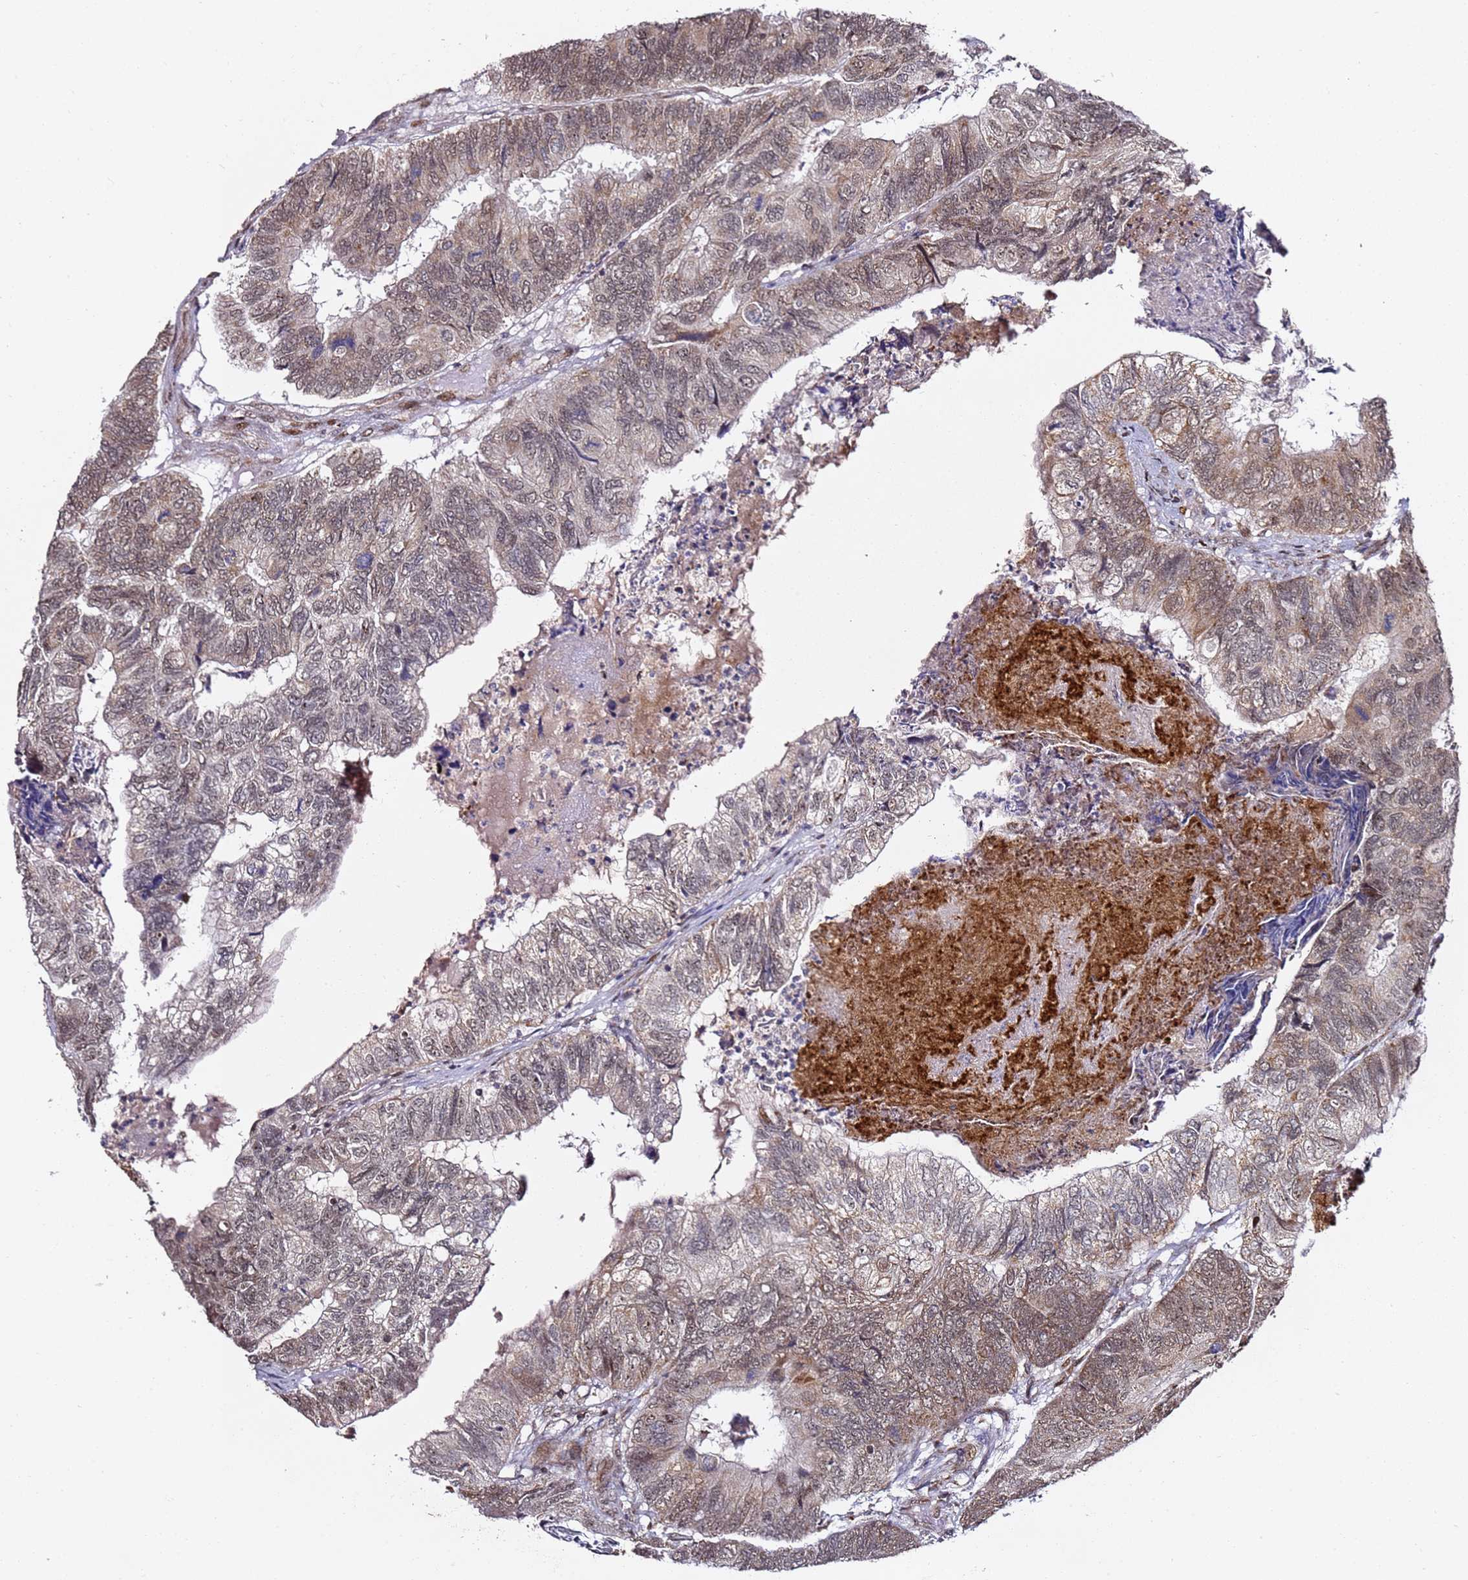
{"staining": {"intensity": "moderate", "quantity": "25%-75%", "location": "cytoplasmic/membranous,nuclear"}, "tissue": "colorectal cancer", "cell_type": "Tumor cells", "image_type": "cancer", "snomed": [{"axis": "morphology", "description": "Adenocarcinoma, NOS"}, {"axis": "topography", "description": "Colon"}], "caption": "Protein staining of colorectal adenocarcinoma tissue displays moderate cytoplasmic/membranous and nuclear staining in about 25%-75% of tumor cells.", "gene": "TP53AIP1", "patient": {"sex": "female", "age": 67}}